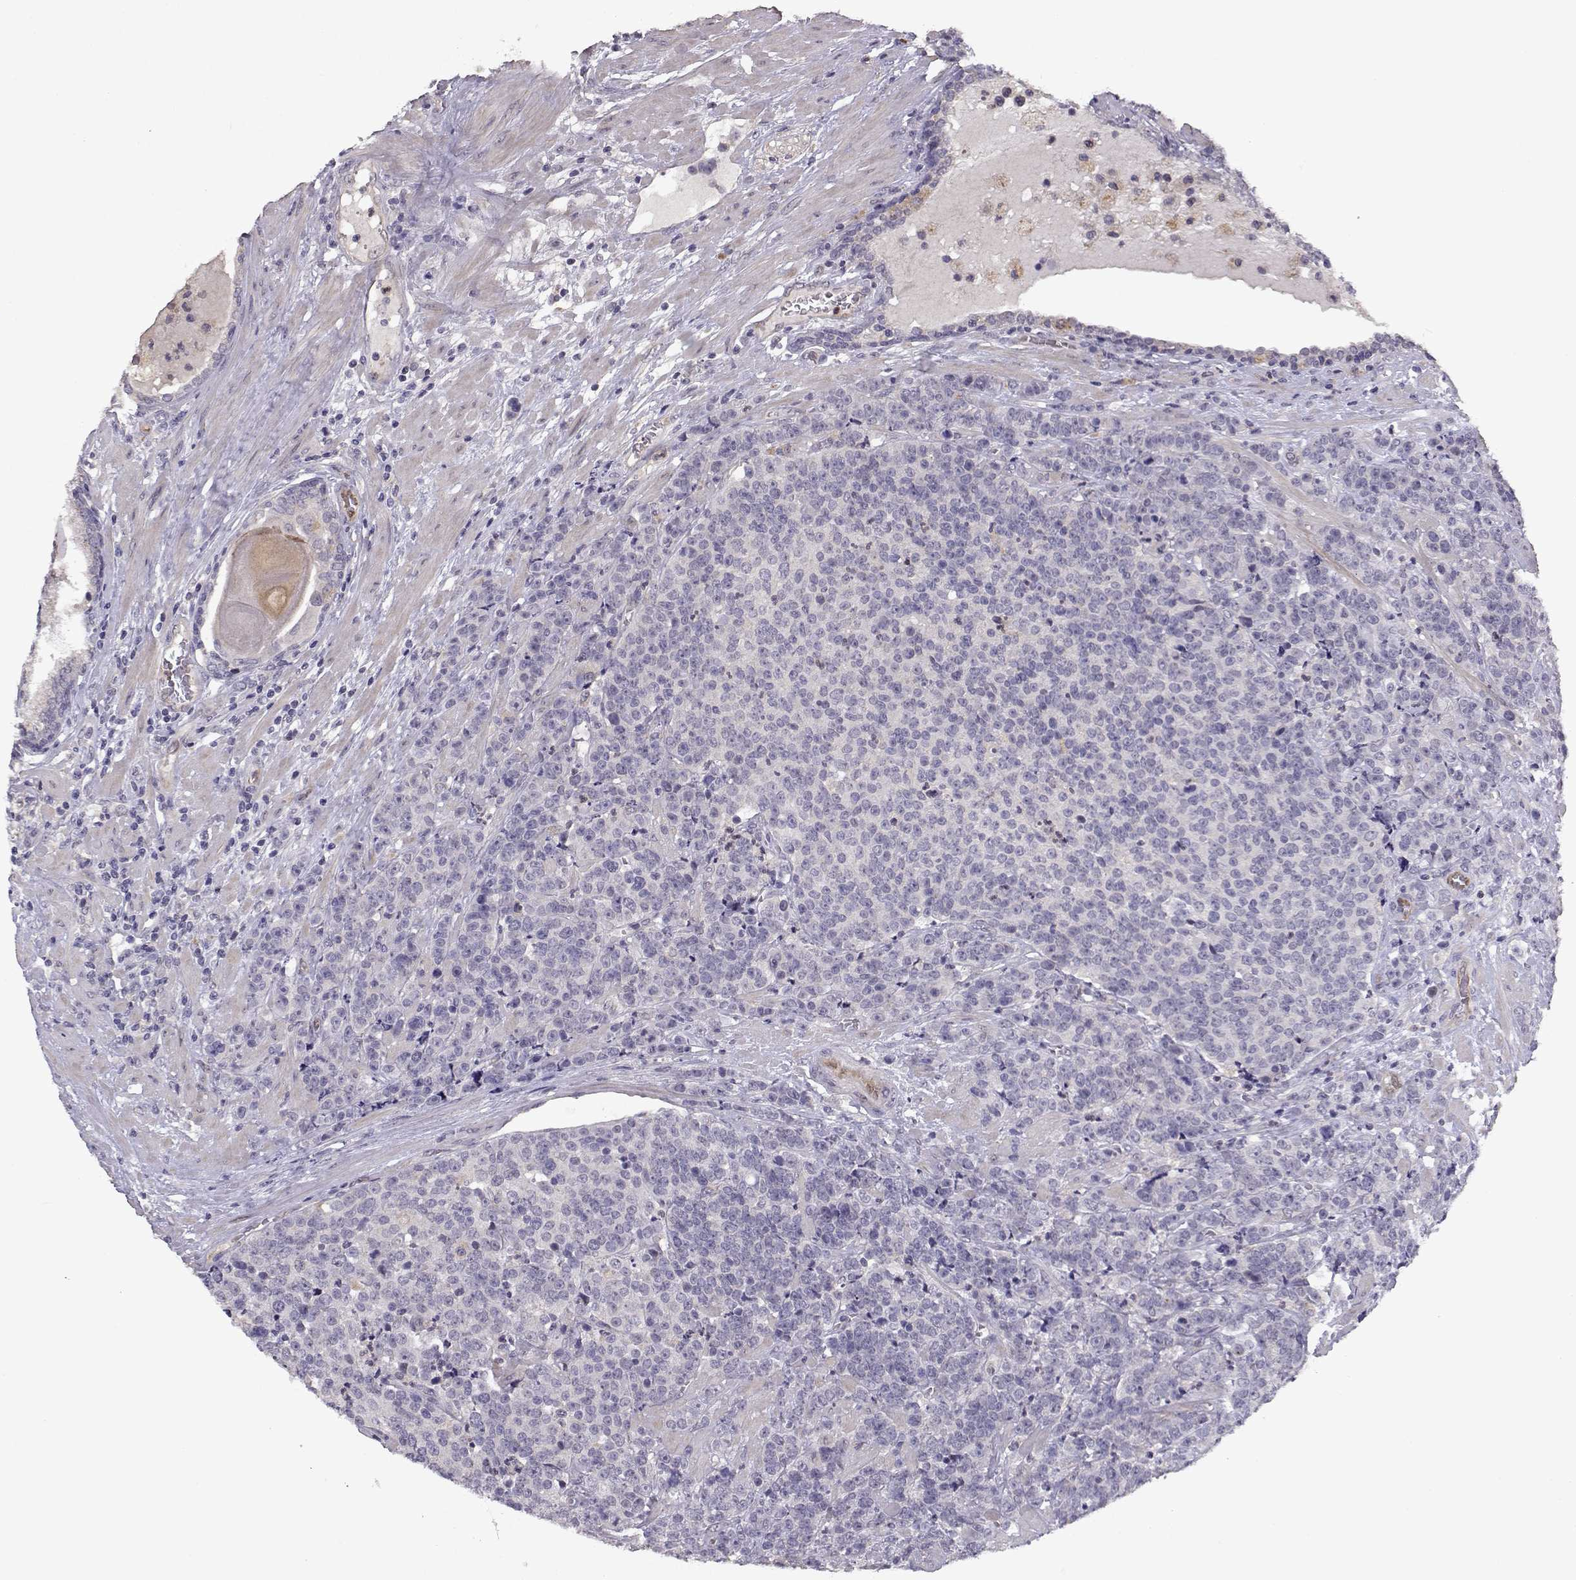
{"staining": {"intensity": "negative", "quantity": "none", "location": "none"}, "tissue": "prostate cancer", "cell_type": "Tumor cells", "image_type": "cancer", "snomed": [{"axis": "morphology", "description": "Adenocarcinoma, NOS"}, {"axis": "topography", "description": "Prostate"}], "caption": "The micrograph exhibits no staining of tumor cells in adenocarcinoma (prostate).", "gene": "BMX", "patient": {"sex": "male", "age": 67}}